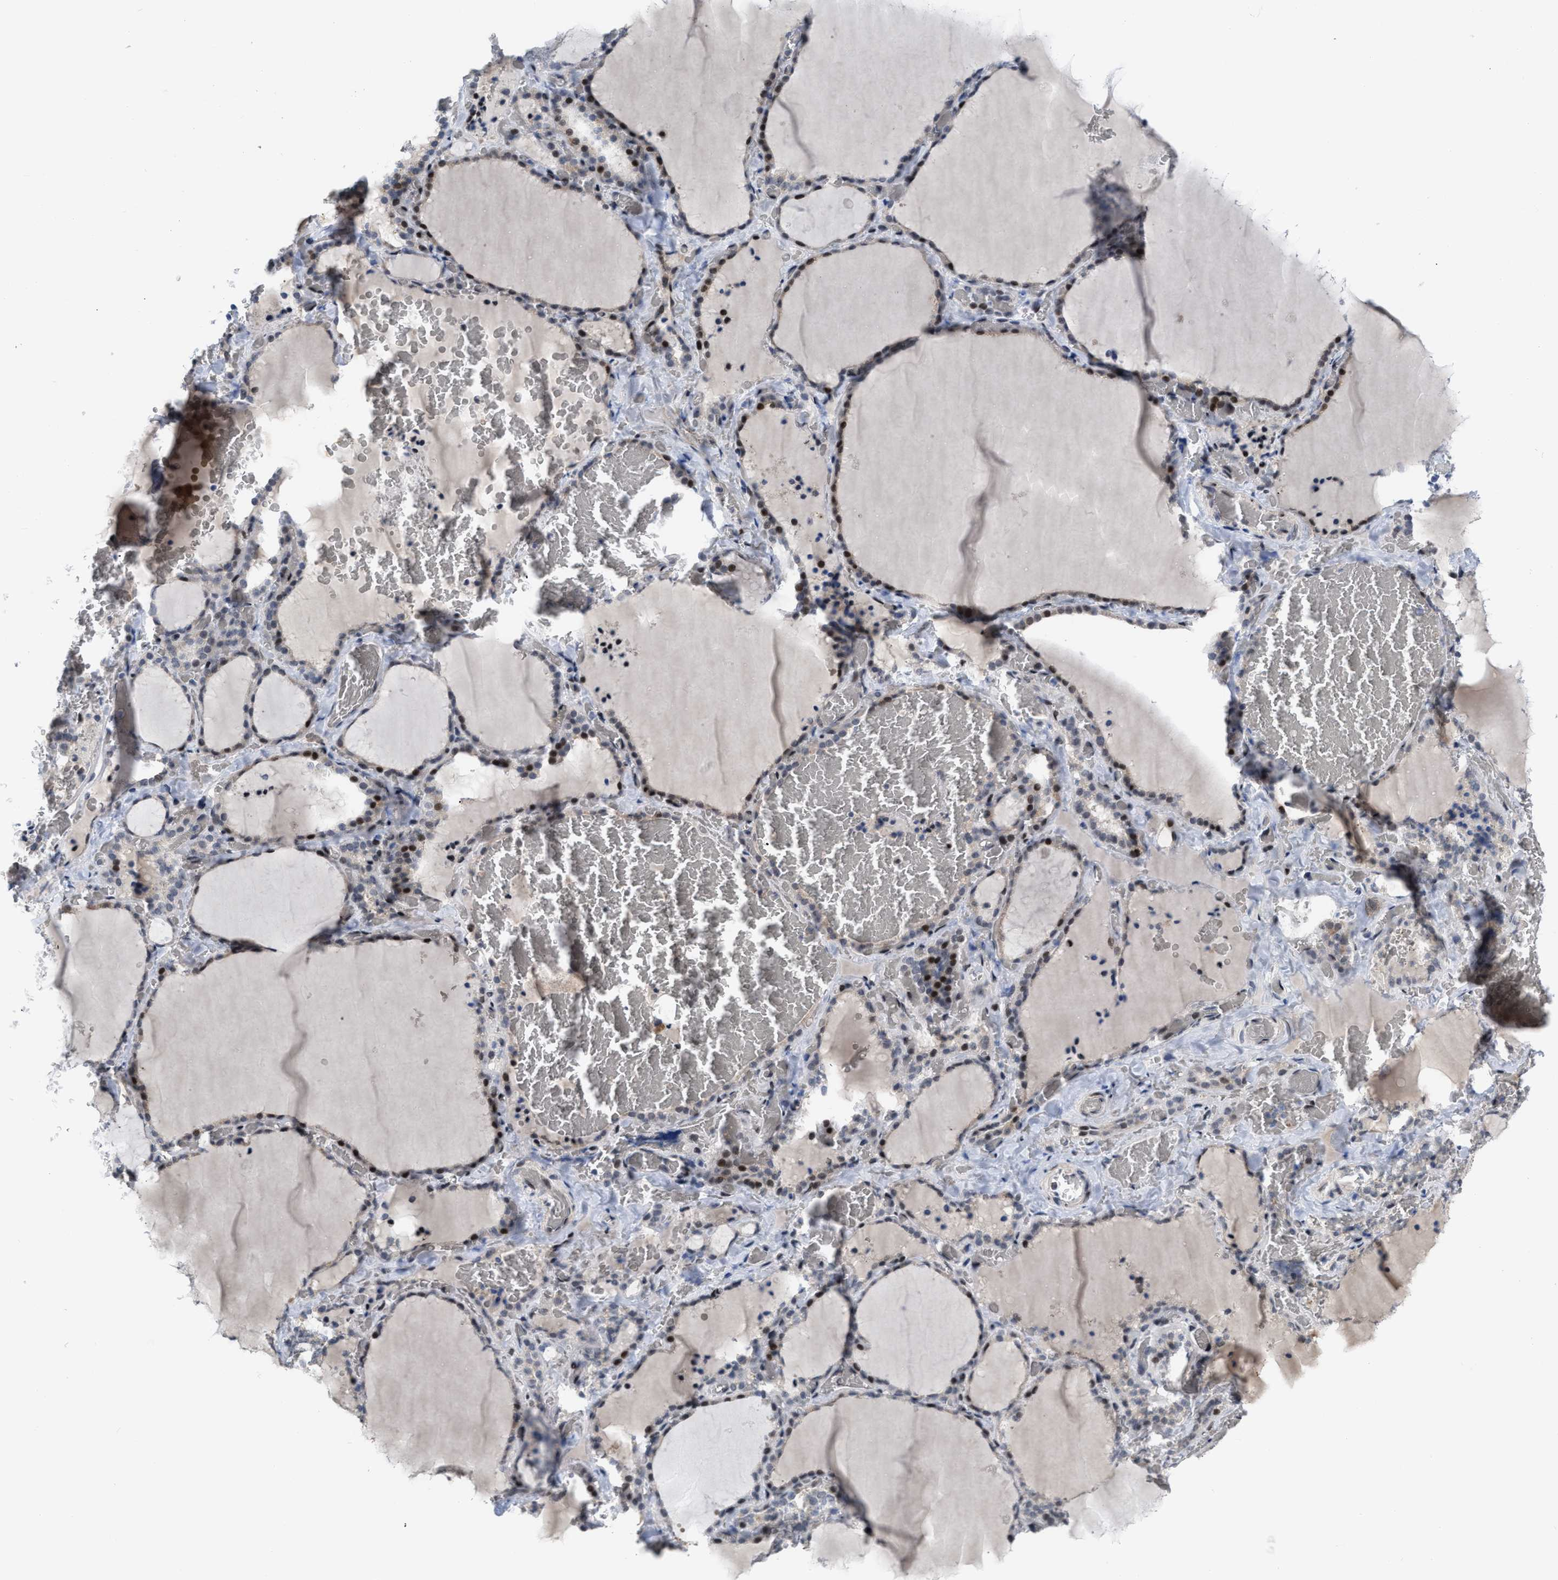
{"staining": {"intensity": "moderate", "quantity": "25%-75%", "location": "nuclear"}, "tissue": "thyroid gland", "cell_type": "Glandular cells", "image_type": "normal", "snomed": [{"axis": "morphology", "description": "Normal tissue, NOS"}, {"axis": "topography", "description": "Thyroid gland"}], "caption": "Immunohistochemical staining of unremarkable human thyroid gland shows 25%-75% levels of moderate nuclear protein positivity in about 25%-75% of glandular cells. (Brightfield microscopy of DAB IHC at high magnification).", "gene": "SETDB1", "patient": {"sex": "female", "age": 22}}